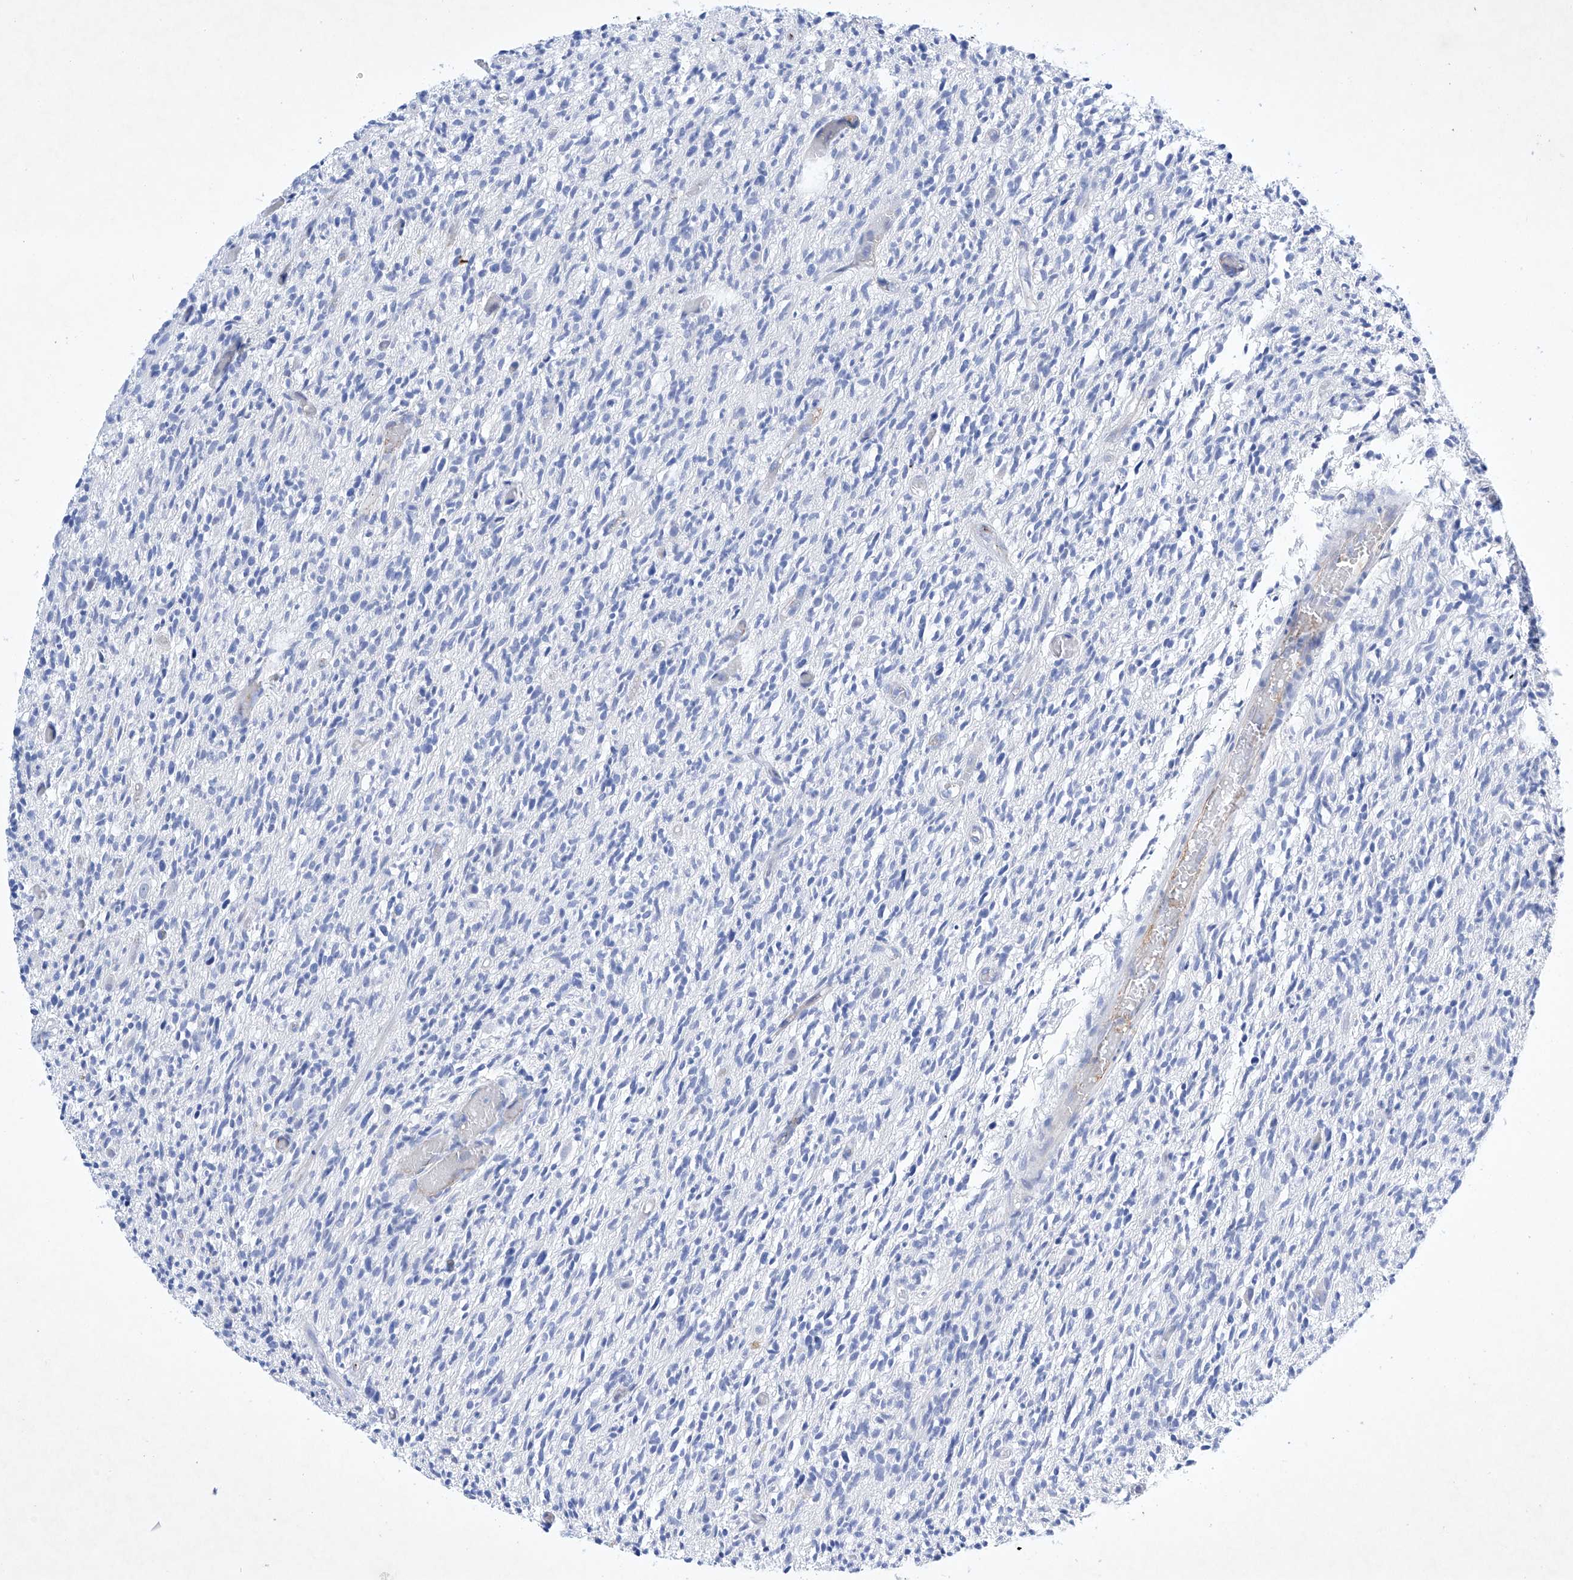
{"staining": {"intensity": "negative", "quantity": "none", "location": "none"}, "tissue": "glioma", "cell_type": "Tumor cells", "image_type": "cancer", "snomed": [{"axis": "morphology", "description": "Glioma, malignant, High grade"}, {"axis": "topography", "description": "Brain"}], "caption": "Tumor cells show no significant staining in high-grade glioma (malignant).", "gene": "ETV7", "patient": {"sex": "female", "age": 57}}